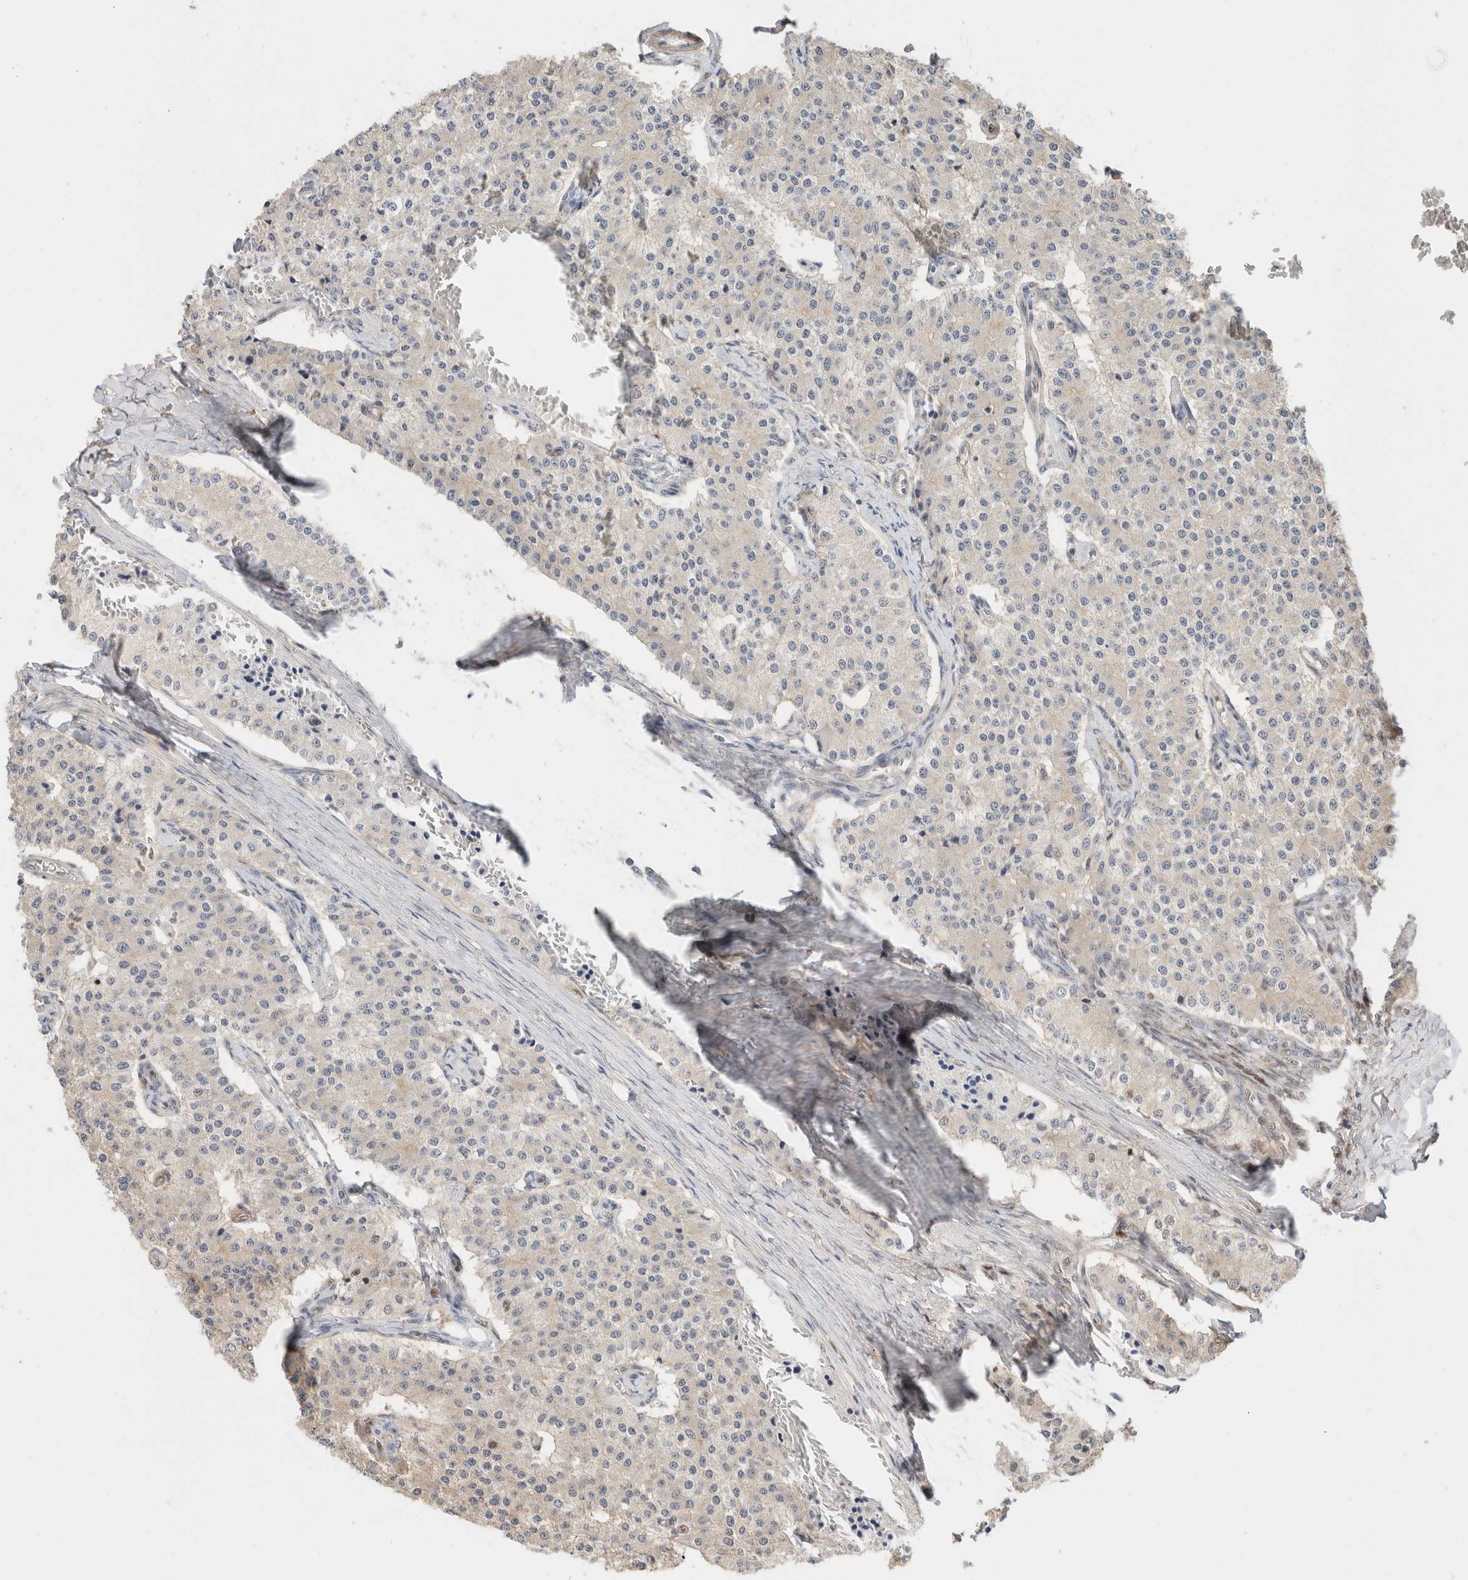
{"staining": {"intensity": "weak", "quantity": "<25%", "location": "nuclear"}, "tissue": "carcinoid", "cell_type": "Tumor cells", "image_type": "cancer", "snomed": [{"axis": "morphology", "description": "Carcinoid, malignant, NOS"}, {"axis": "topography", "description": "Colon"}], "caption": "A high-resolution micrograph shows immunohistochemistry (IHC) staining of carcinoid, which reveals no significant positivity in tumor cells. Brightfield microscopy of IHC stained with DAB (3,3'-diaminobenzidine) (brown) and hematoxylin (blue), captured at high magnification.", "gene": "ID3", "patient": {"sex": "female", "age": 52}}